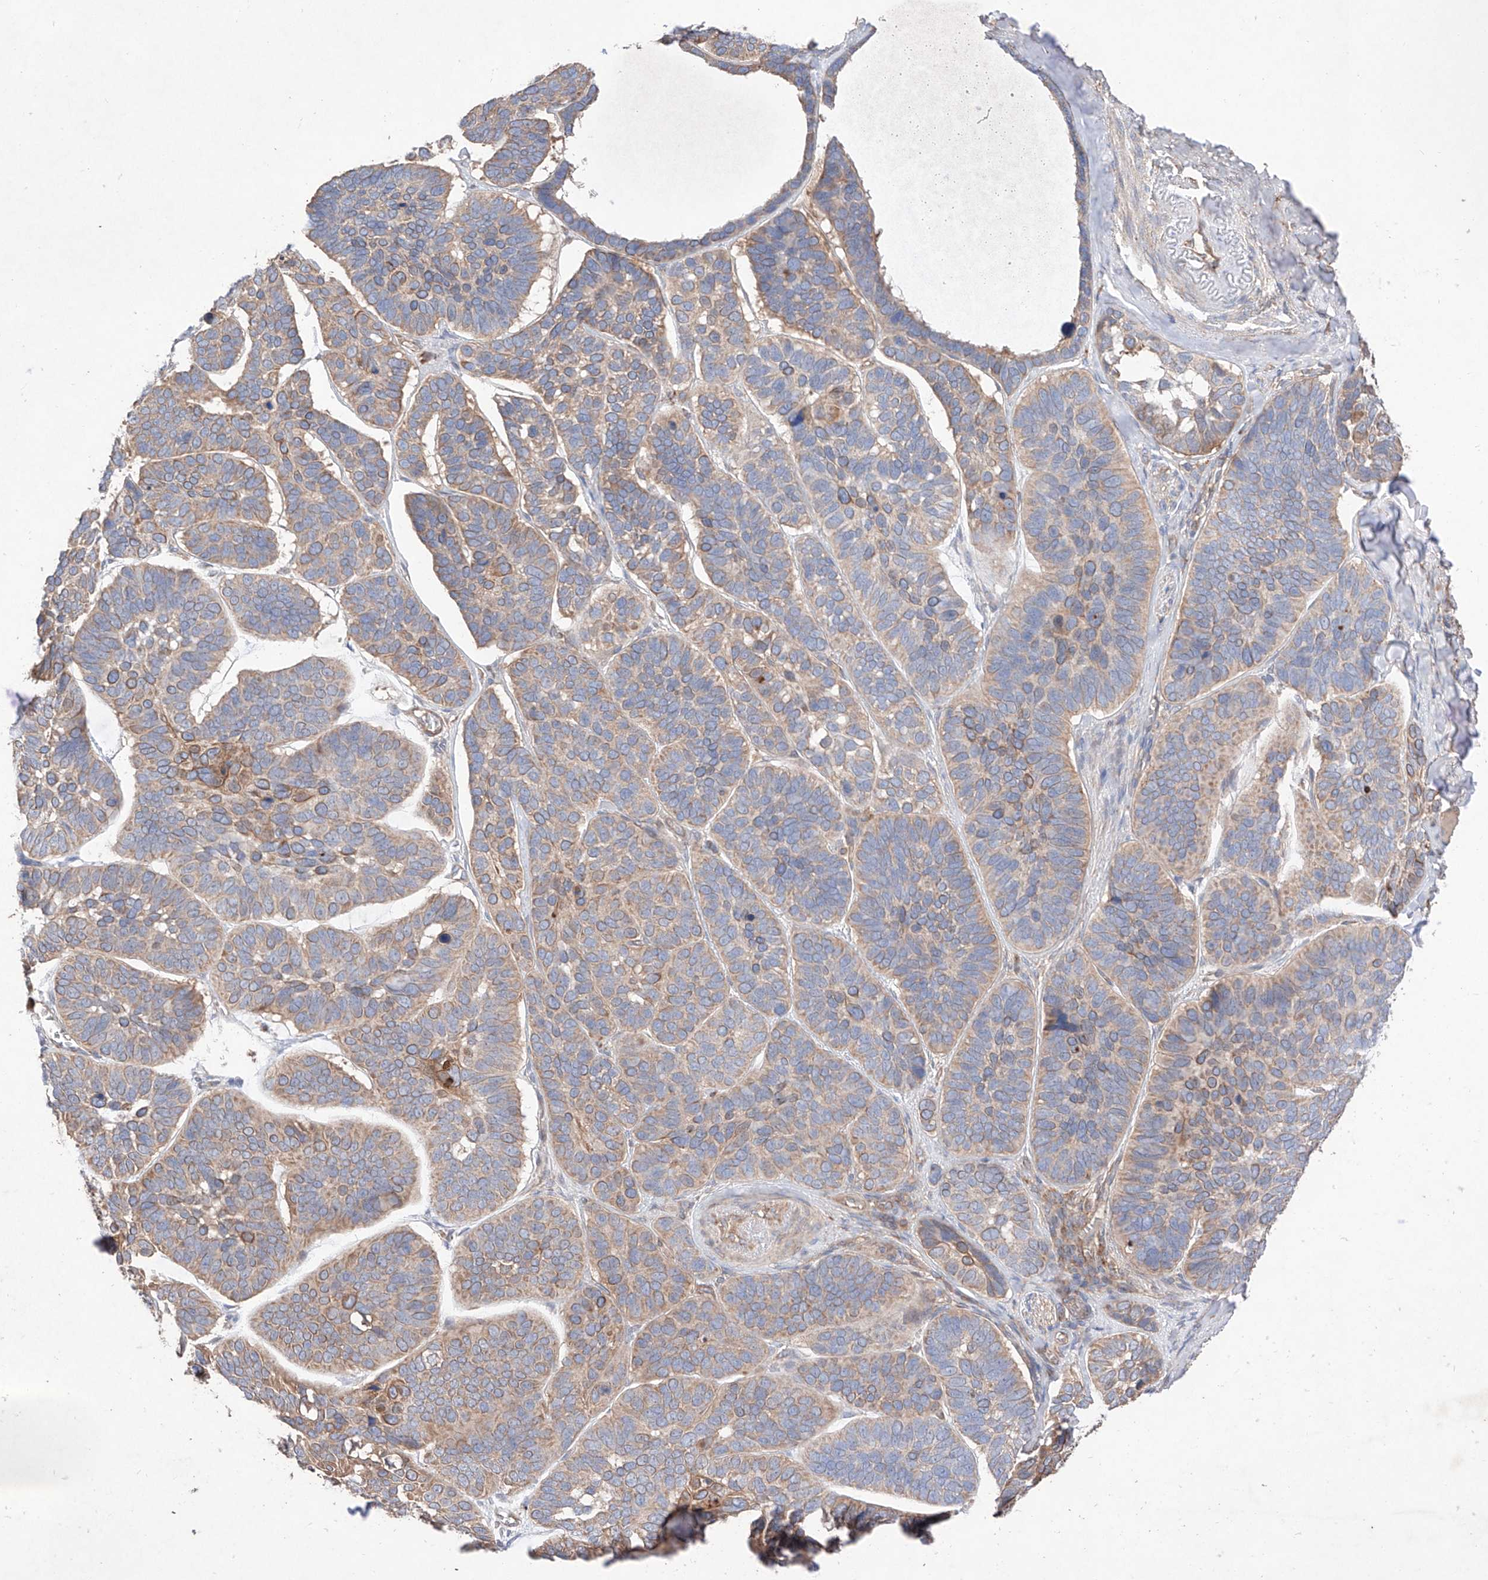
{"staining": {"intensity": "weak", "quantity": ">75%", "location": "cytoplasmic/membranous"}, "tissue": "skin cancer", "cell_type": "Tumor cells", "image_type": "cancer", "snomed": [{"axis": "morphology", "description": "Basal cell carcinoma"}, {"axis": "topography", "description": "Skin"}], "caption": "The histopathology image demonstrates immunohistochemical staining of skin cancer. There is weak cytoplasmic/membranous expression is seen in about >75% of tumor cells.", "gene": "C6orf62", "patient": {"sex": "male", "age": 62}}